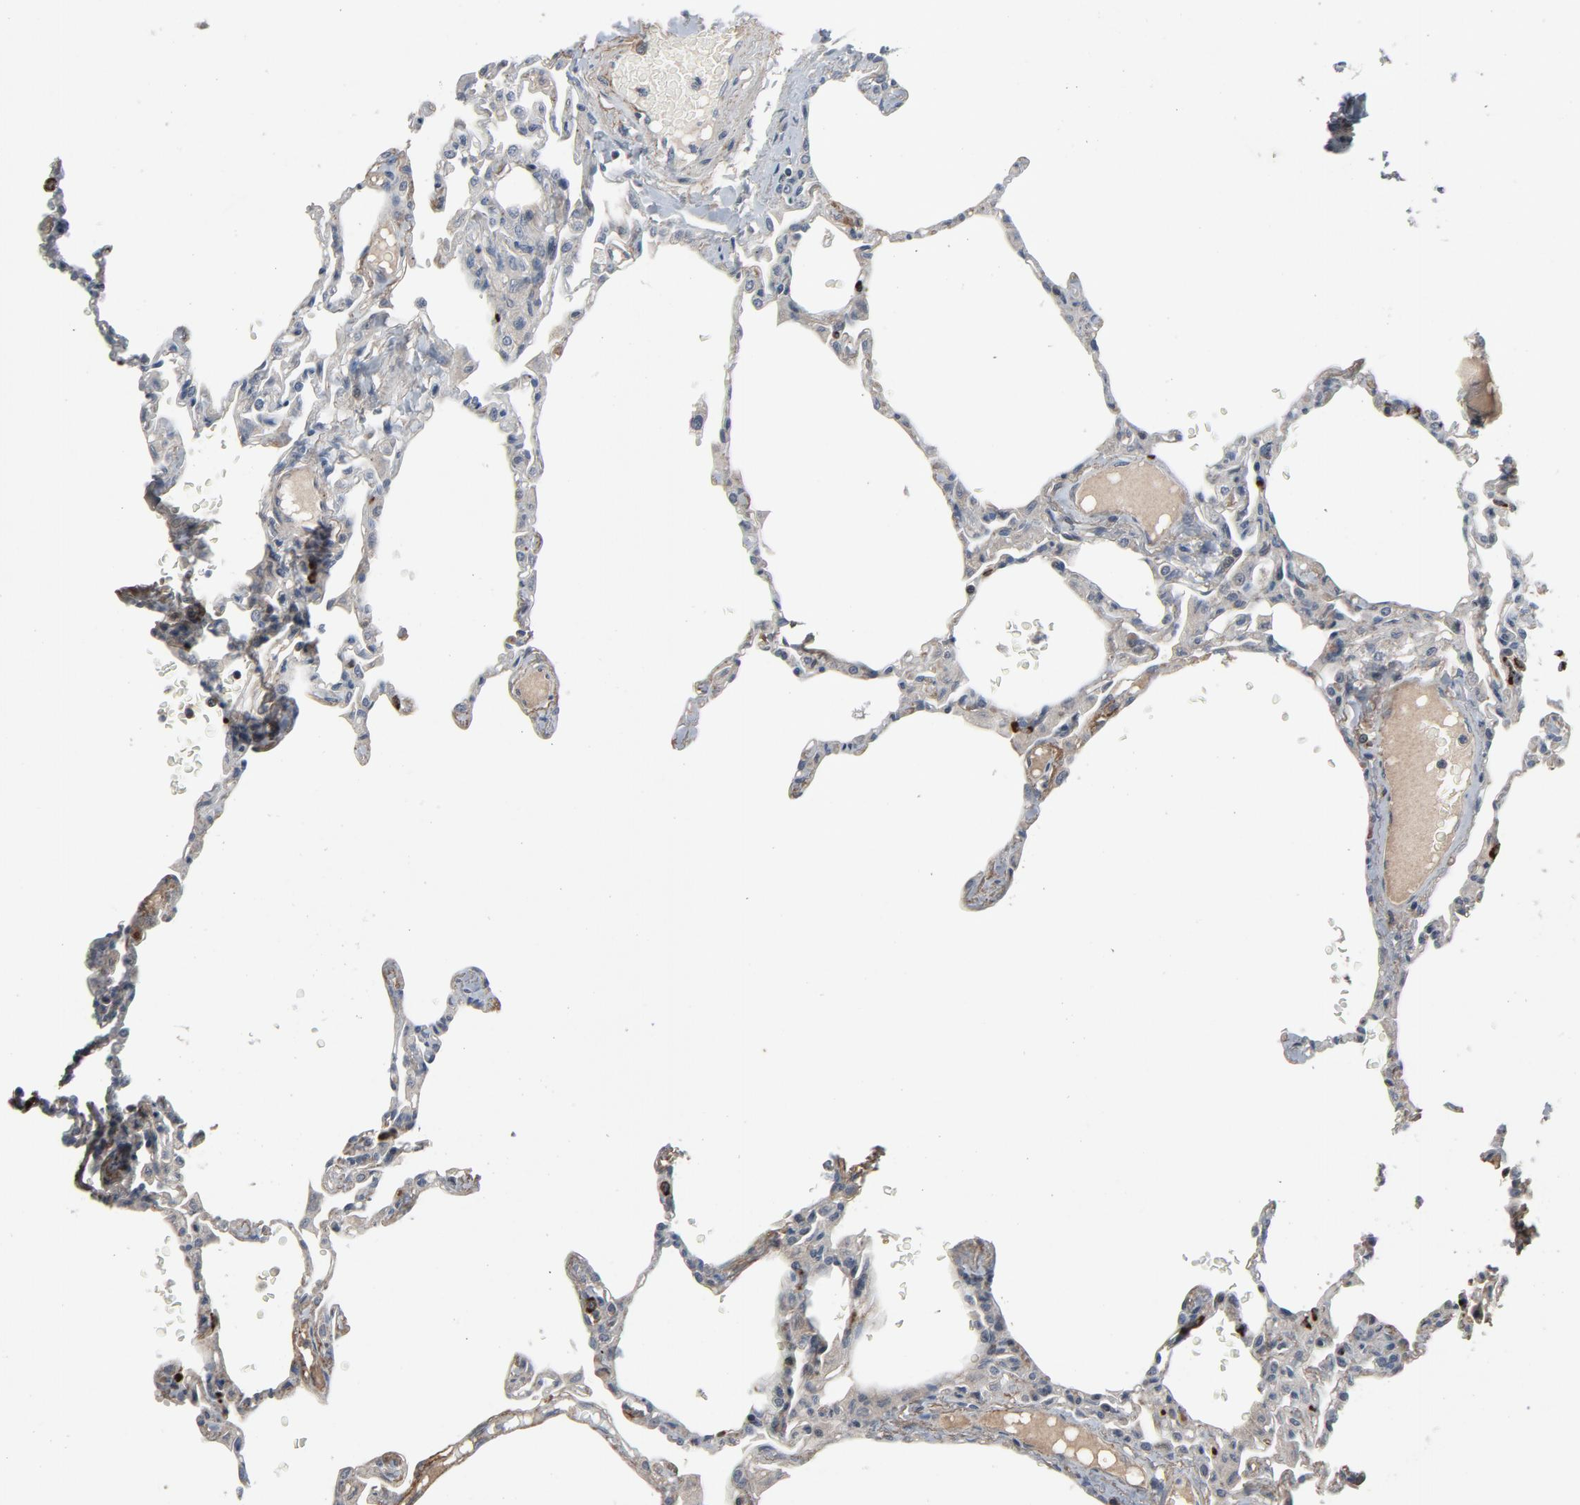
{"staining": {"intensity": "weak", "quantity": "<25%", "location": "cytoplasmic/membranous"}, "tissue": "lung", "cell_type": "Alveolar cells", "image_type": "normal", "snomed": [{"axis": "morphology", "description": "Normal tissue, NOS"}, {"axis": "topography", "description": "Lung"}], "caption": "Immunohistochemistry micrograph of normal lung: lung stained with DAB (3,3'-diaminobenzidine) displays no significant protein staining in alveolar cells. The staining is performed using DAB (3,3'-diaminobenzidine) brown chromogen with nuclei counter-stained in using hematoxylin.", "gene": "PDZD4", "patient": {"sex": "female", "age": 49}}